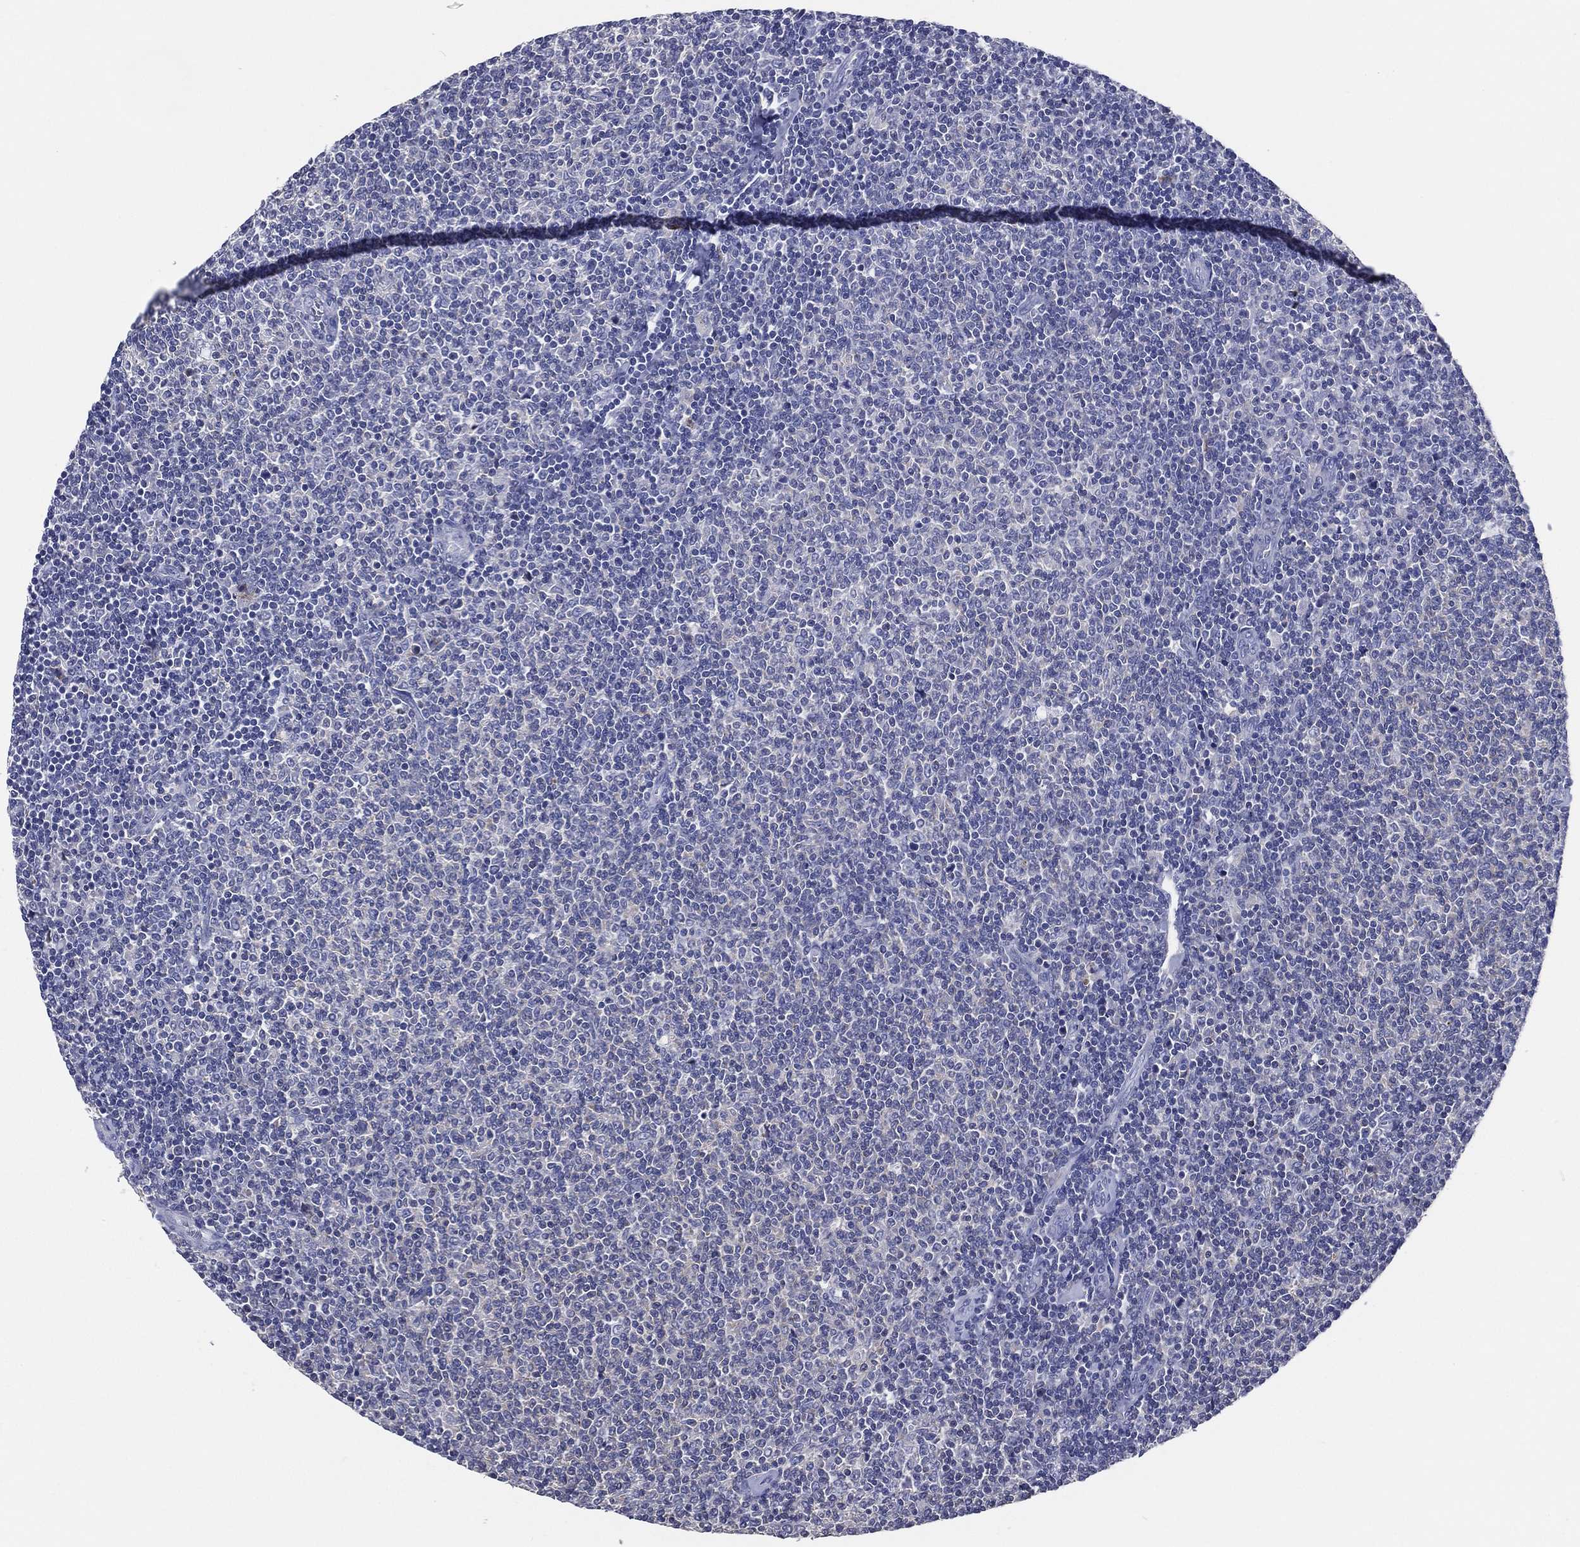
{"staining": {"intensity": "negative", "quantity": "none", "location": "none"}, "tissue": "lymphoma", "cell_type": "Tumor cells", "image_type": "cancer", "snomed": [{"axis": "morphology", "description": "Malignant lymphoma, non-Hodgkin's type, Low grade"}, {"axis": "topography", "description": "Lymph node"}], "caption": "A micrograph of lymphoma stained for a protein reveals no brown staining in tumor cells. (DAB (3,3'-diaminobenzidine) immunohistochemistry (IHC), high magnification).", "gene": "TFAP2A", "patient": {"sex": "male", "age": 52}}